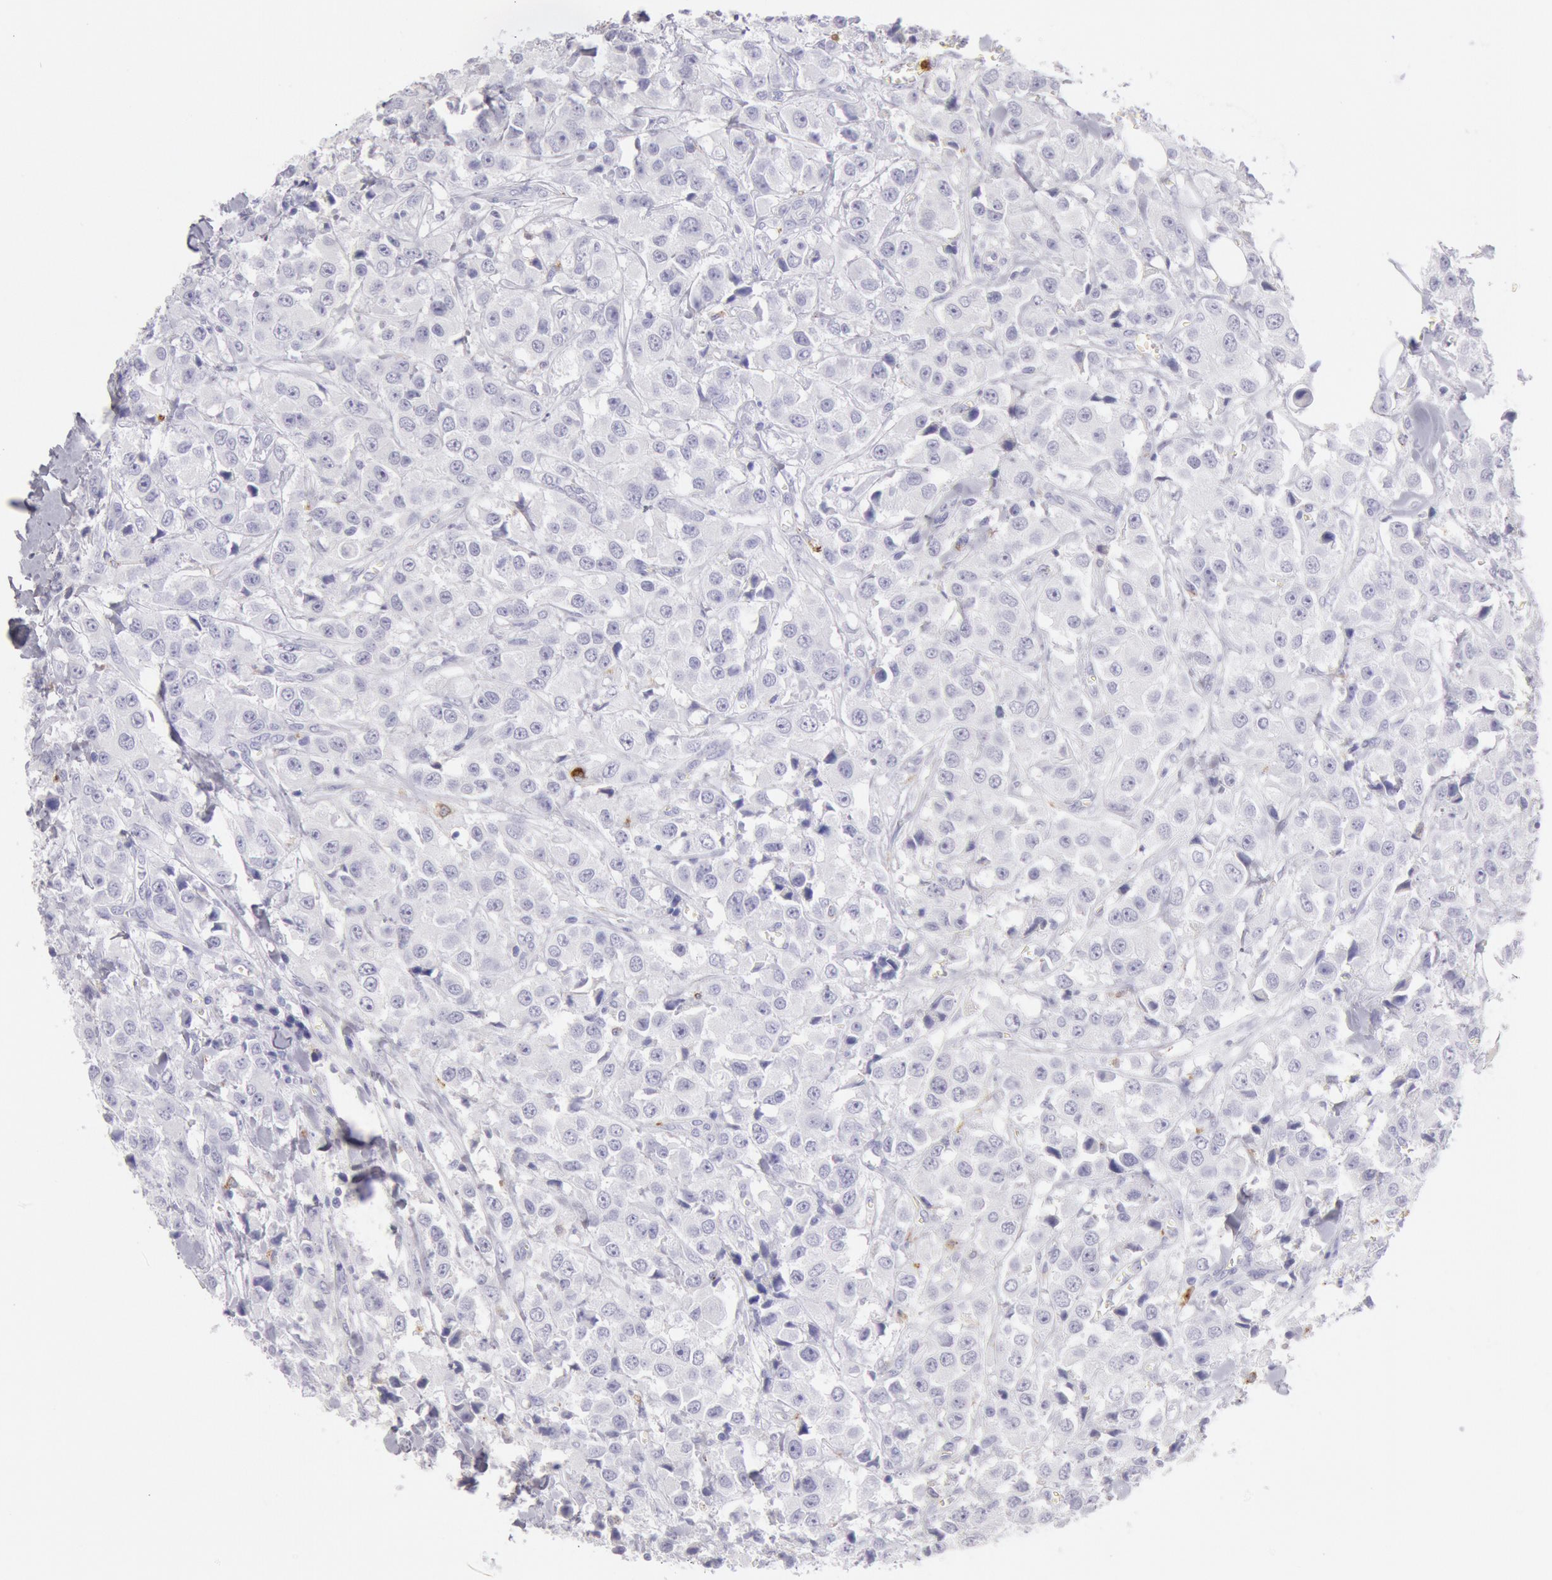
{"staining": {"intensity": "negative", "quantity": "none", "location": "none"}, "tissue": "breast cancer", "cell_type": "Tumor cells", "image_type": "cancer", "snomed": [{"axis": "morphology", "description": "Duct carcinoma"}, {"axis": "topography", "description": "Breast"}], "caption": "The histopathology image displays no staining of tumor cells in intraductal carcinoma (breast).", "gene": "FCN1", "patient": {"sex": "female", "age": 58}}